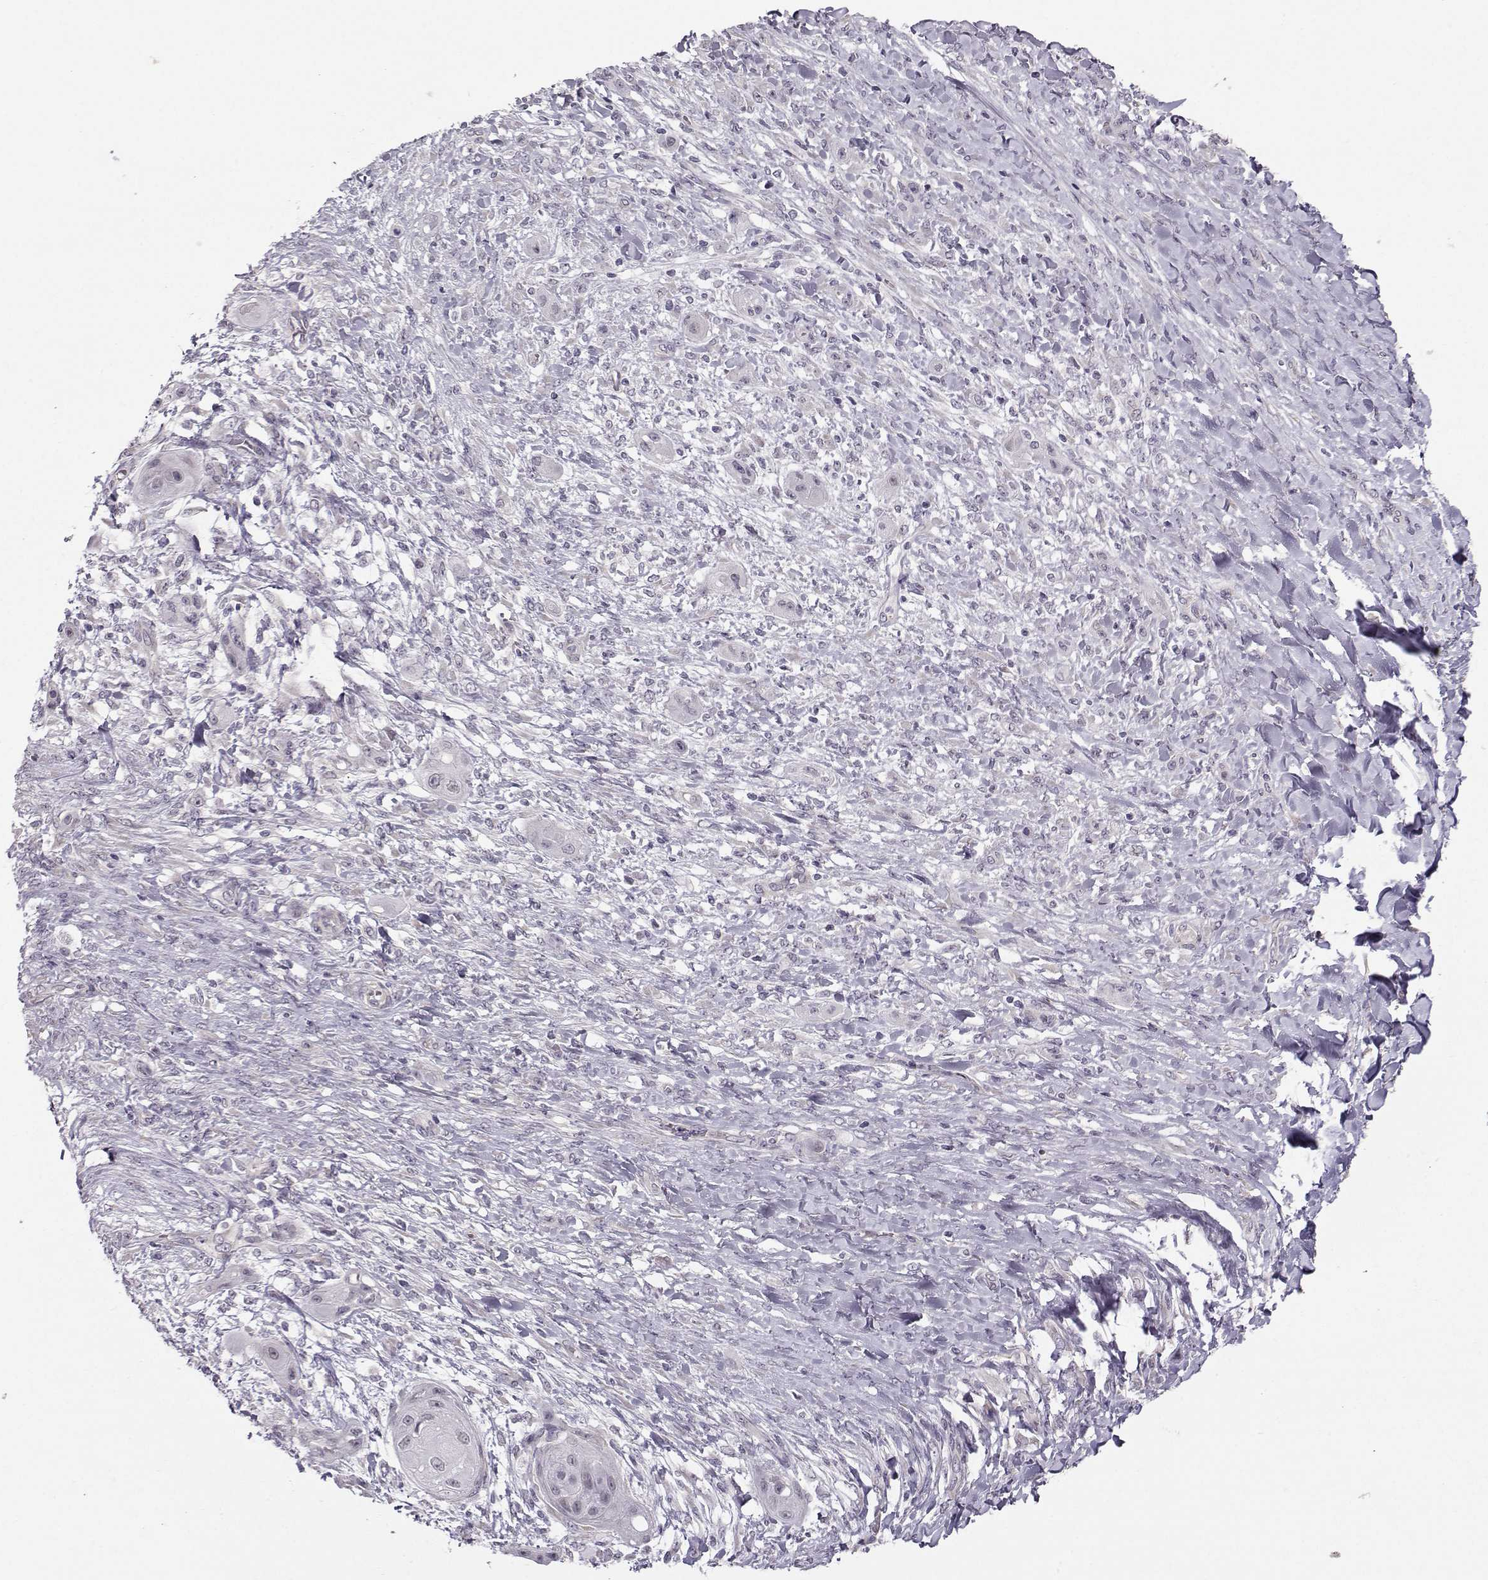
{"staining": {"intensity": "negative", "quantity": "none", "location": "none"}, "tissue": "skin cancer", "cell_type": "Tumor cells", "image_type": "cancer", "snomed": [{"axis": "morphology", "description": "Squamous cell carcinoma, NOS"}, {"axis": "topography", "description": "Skin"}], "caption": "The IHC photomicrograph has no significant staining in tumor cells of squamous cell carcinoma (skin) tissue.", "gene": "TSPYL5", "patient": {"sex": "male", "age": 62}}